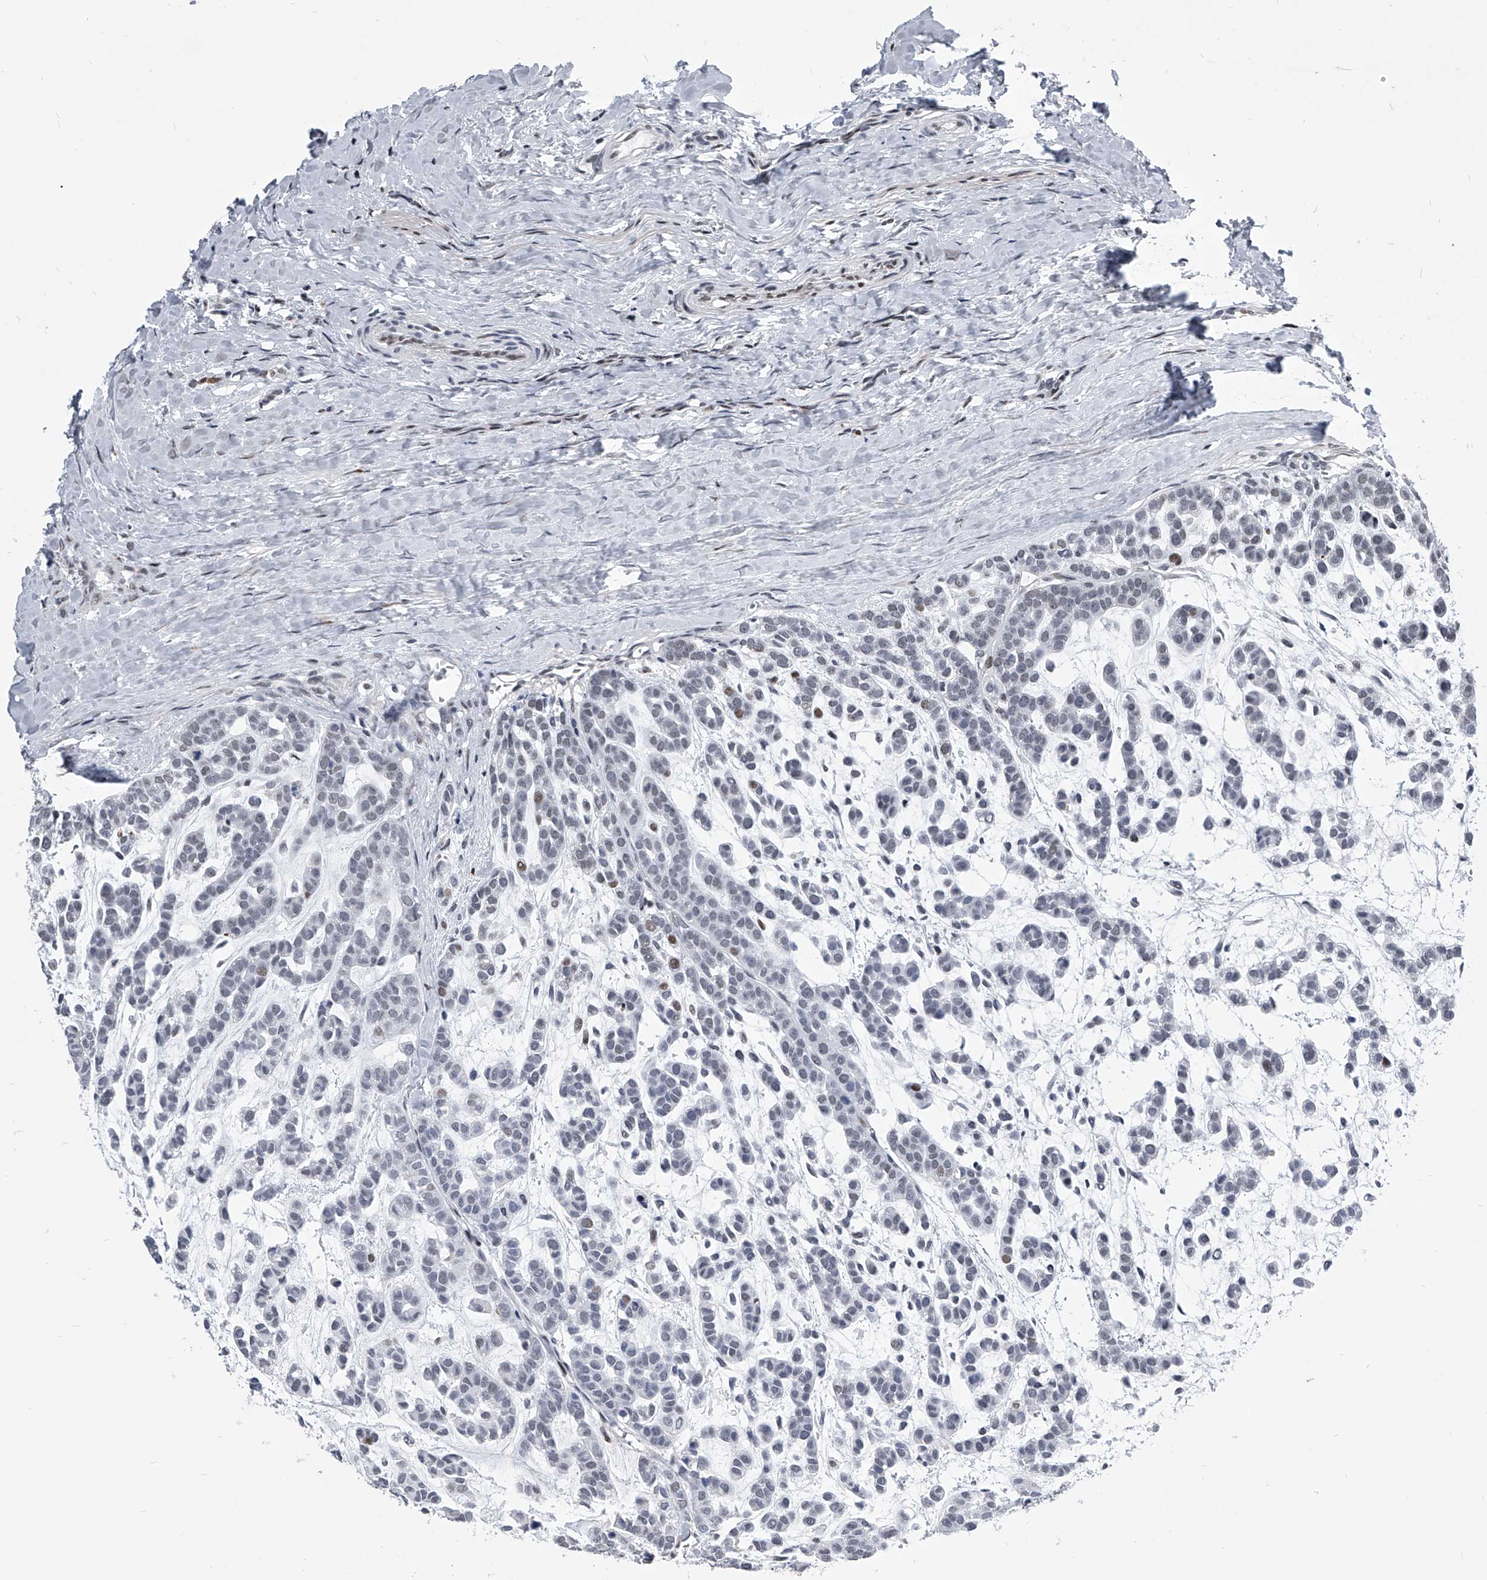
{"staining": {"intensity": "moderate", "quantity": "<25%", "location": "nuclear"}, "tissue": "head and neck cancer", "cell_type": "Tumor cells", "image_type": "cancer", "snomed": [{"axis": "morphology", "description": "Adenocarcinoma, NOS"}, {"axis": "morphology", "description": "Adenoma, NOS"}, {"axis": "topography", "description": "Head-Neck"}], "caption": "Head and neck adenocarcinoma stained with DAB IHC displays low levels of moderate nuclear expression in approximately <25% of tumor cells. Nuclei are stained in blue.", "gene": "CMTR1", "patient": {"sex": "female", "age": 55}}